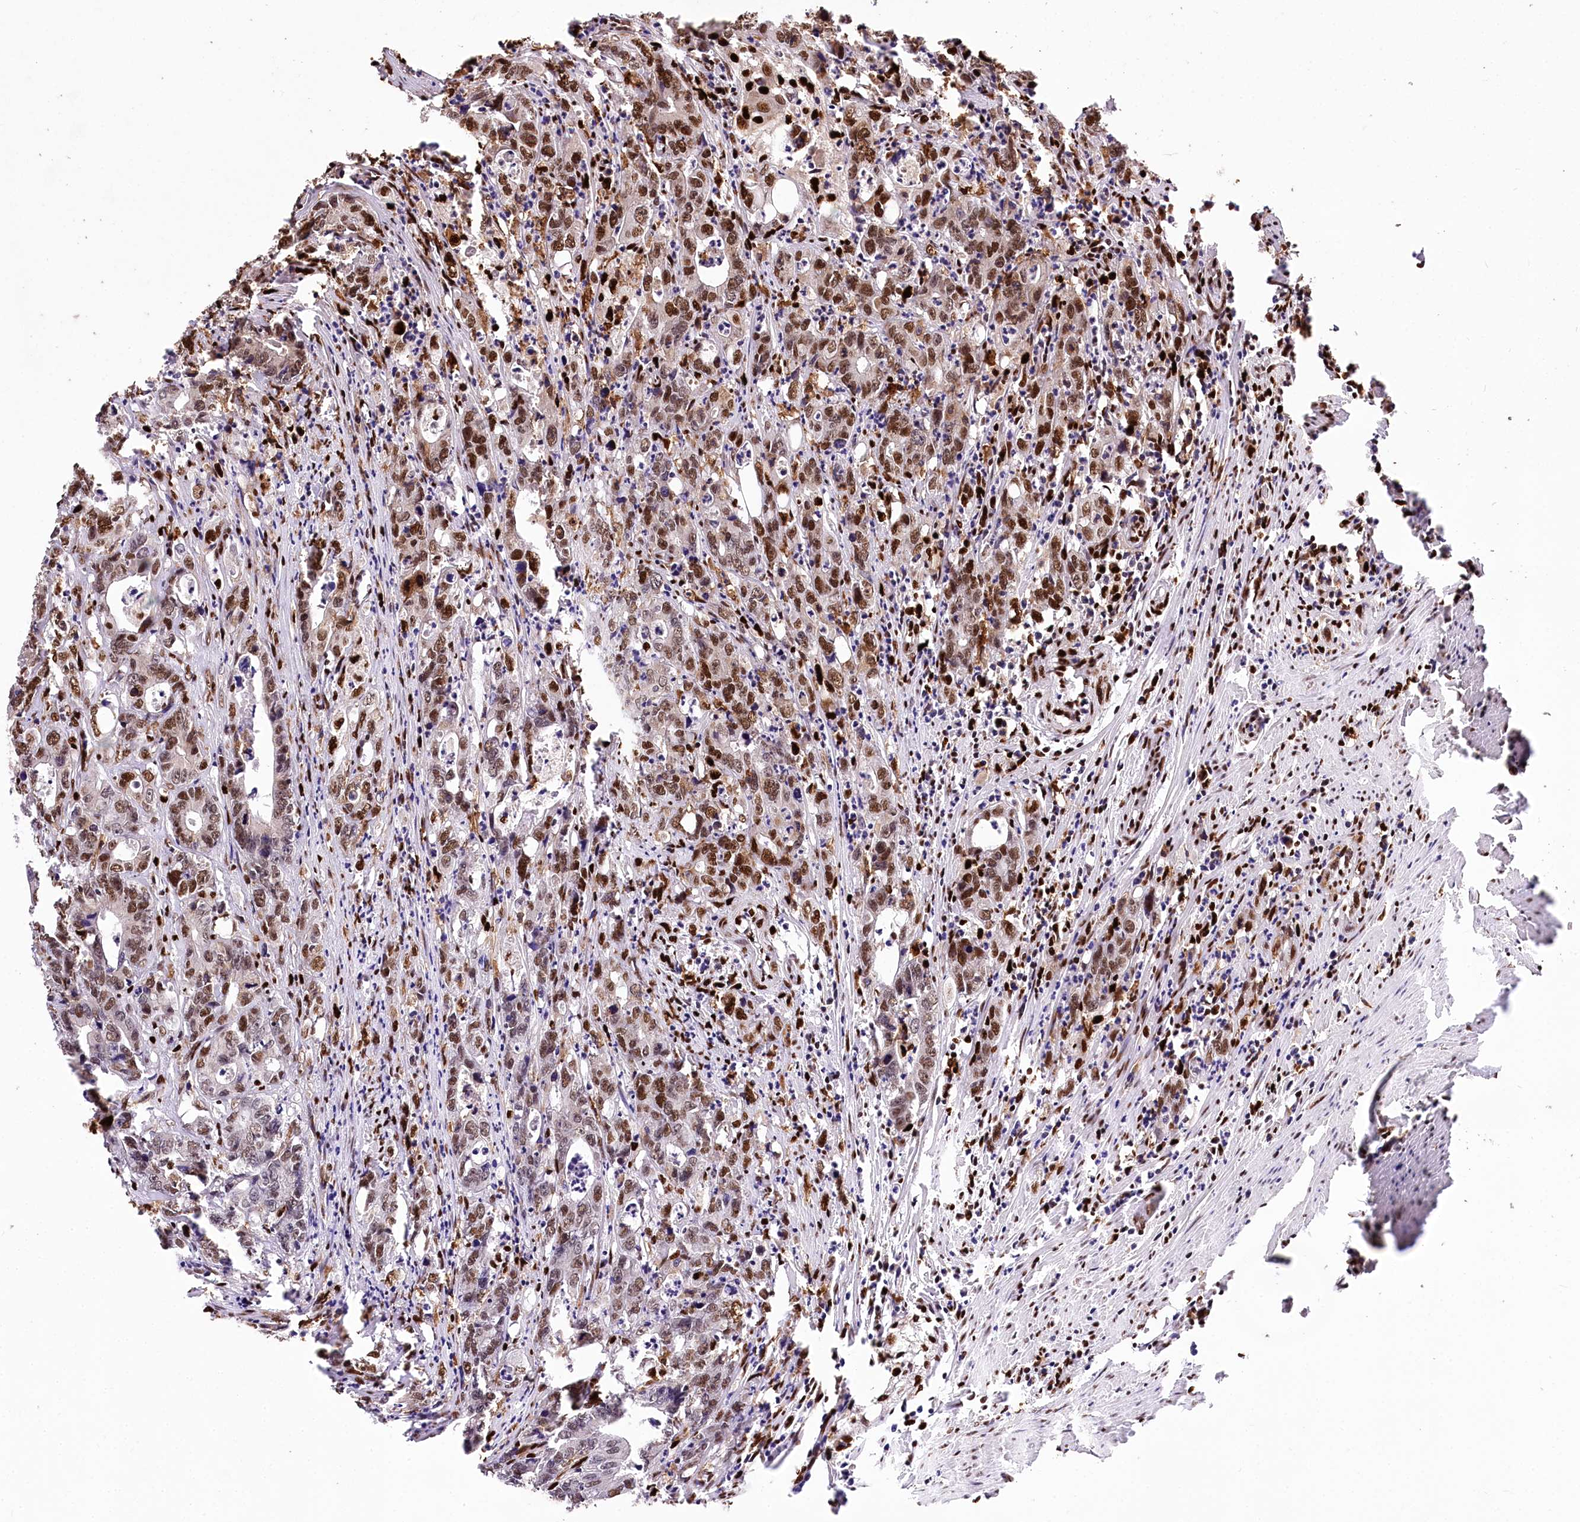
{"staining": {"intensity": "moderate", "quantity": ">75%", "location": "nuclear"}, "tissue": "colorectal cancer", "cell_type": "Tumor cells", "image_type": "cancer", "snomed": [{"axis": "morphology", "description": "Adenocarcinoma, NOS"}, {"axis": "topography", "description": "Colon"}], "caption": "DAB immunohistochemical staining of colorectal cancer (adenocarcinoma) displays moderate nuclear protein staining in approximately >75% of tumor cells. (DAB IHC, brown staining for protein, blue staining for nuclei).", "gene": "FIGN", "patient": {"sex": "female", "age": 75}}